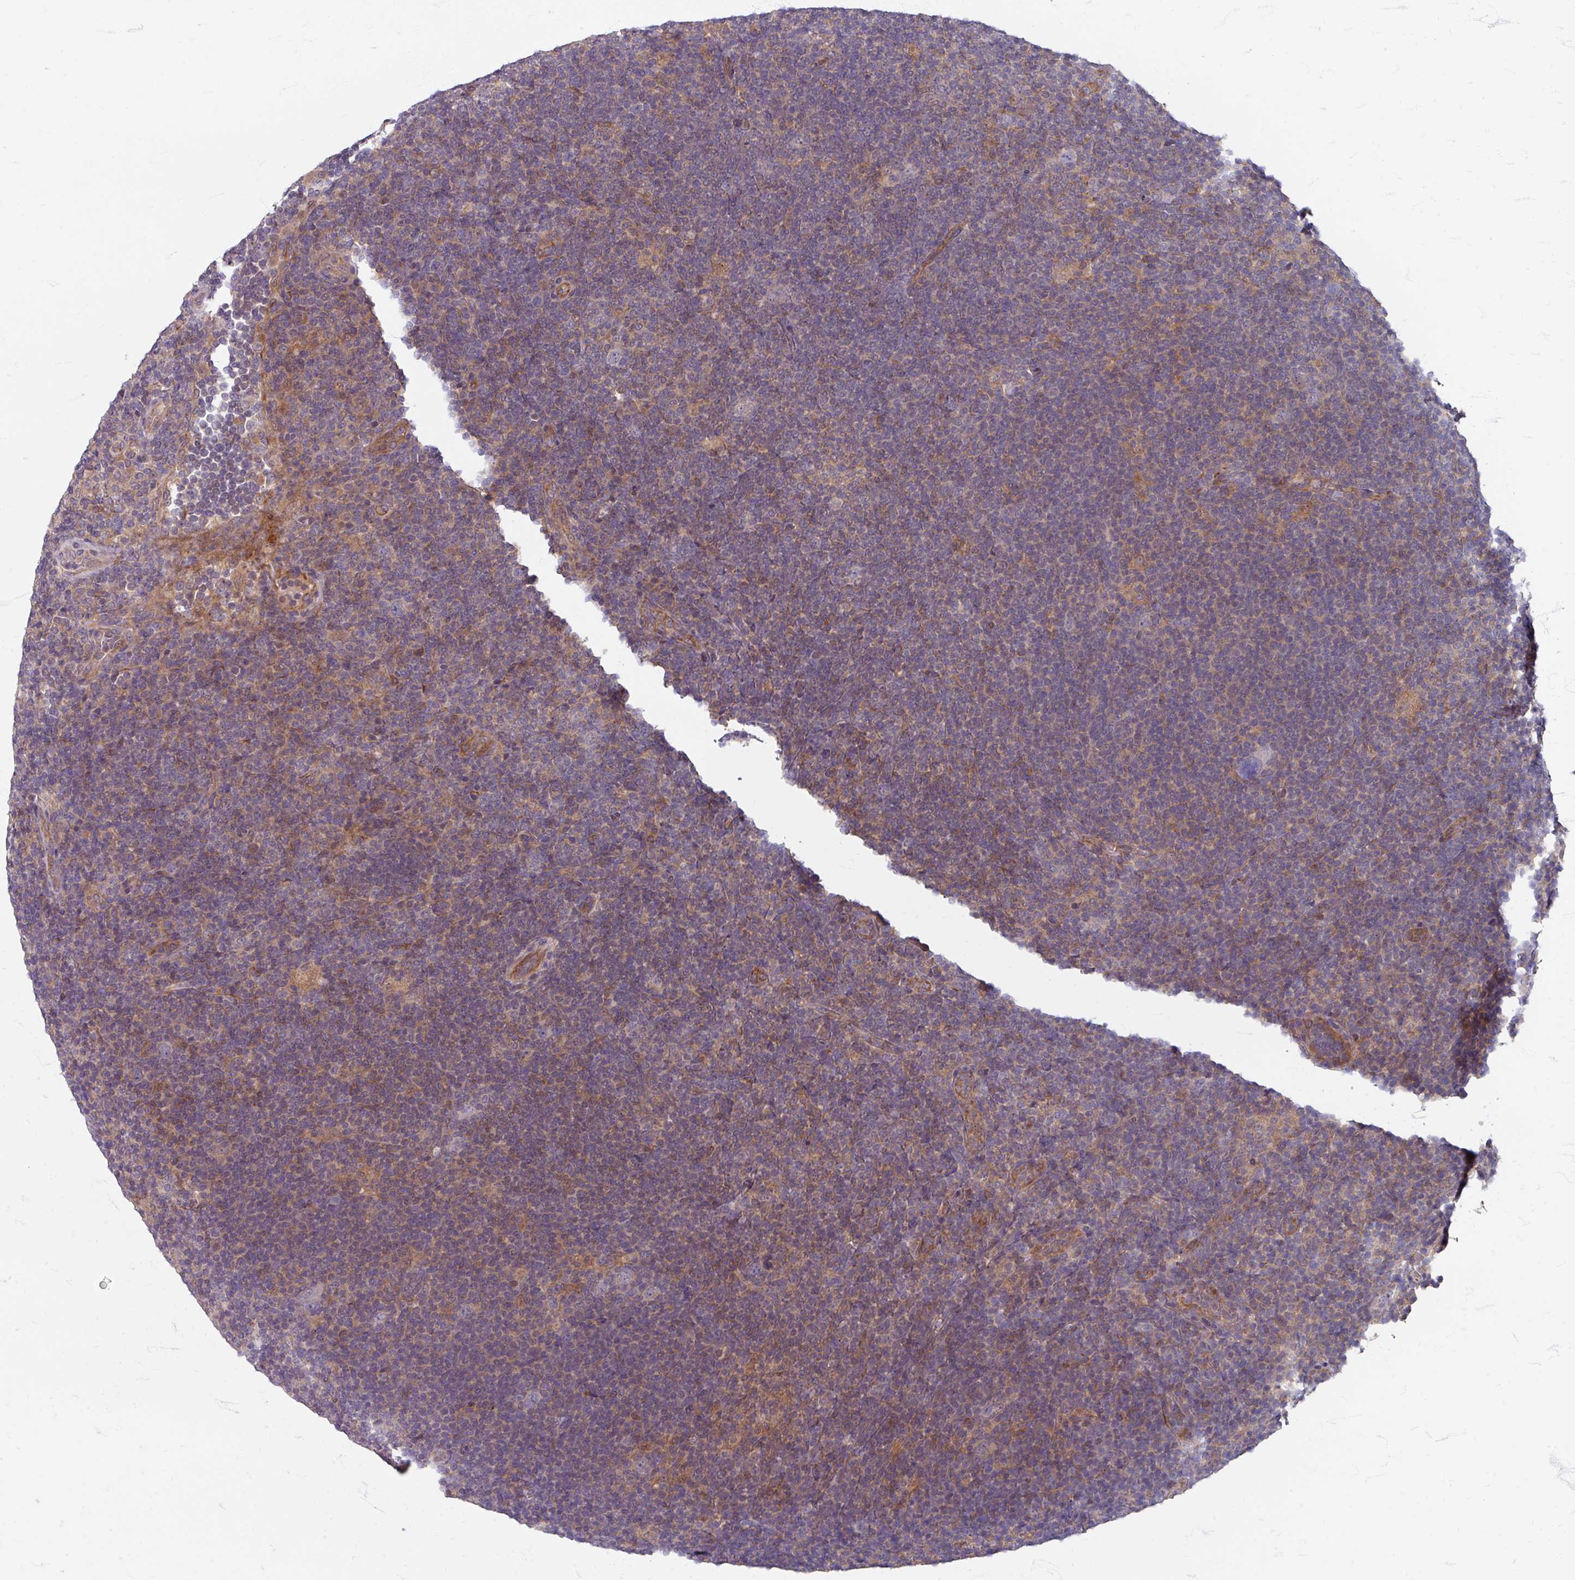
{"staining": {"intensity": "negative", "quantity": "none", "location": "none"}, "tissue": "lymphoma", "cell_type": "Tumor cells", "image_type": "cancer", "snomed": [{"axis": "morphology", "description": "Hodgkin's disease, NOS"}, {"axis": "topography", "description": "Lymph node"}], "caption": "There is no significant expression in tumor cells of Hodgkin's disease.", "gene": "STAM", "patient": {"sex": "female", "age": 57}}